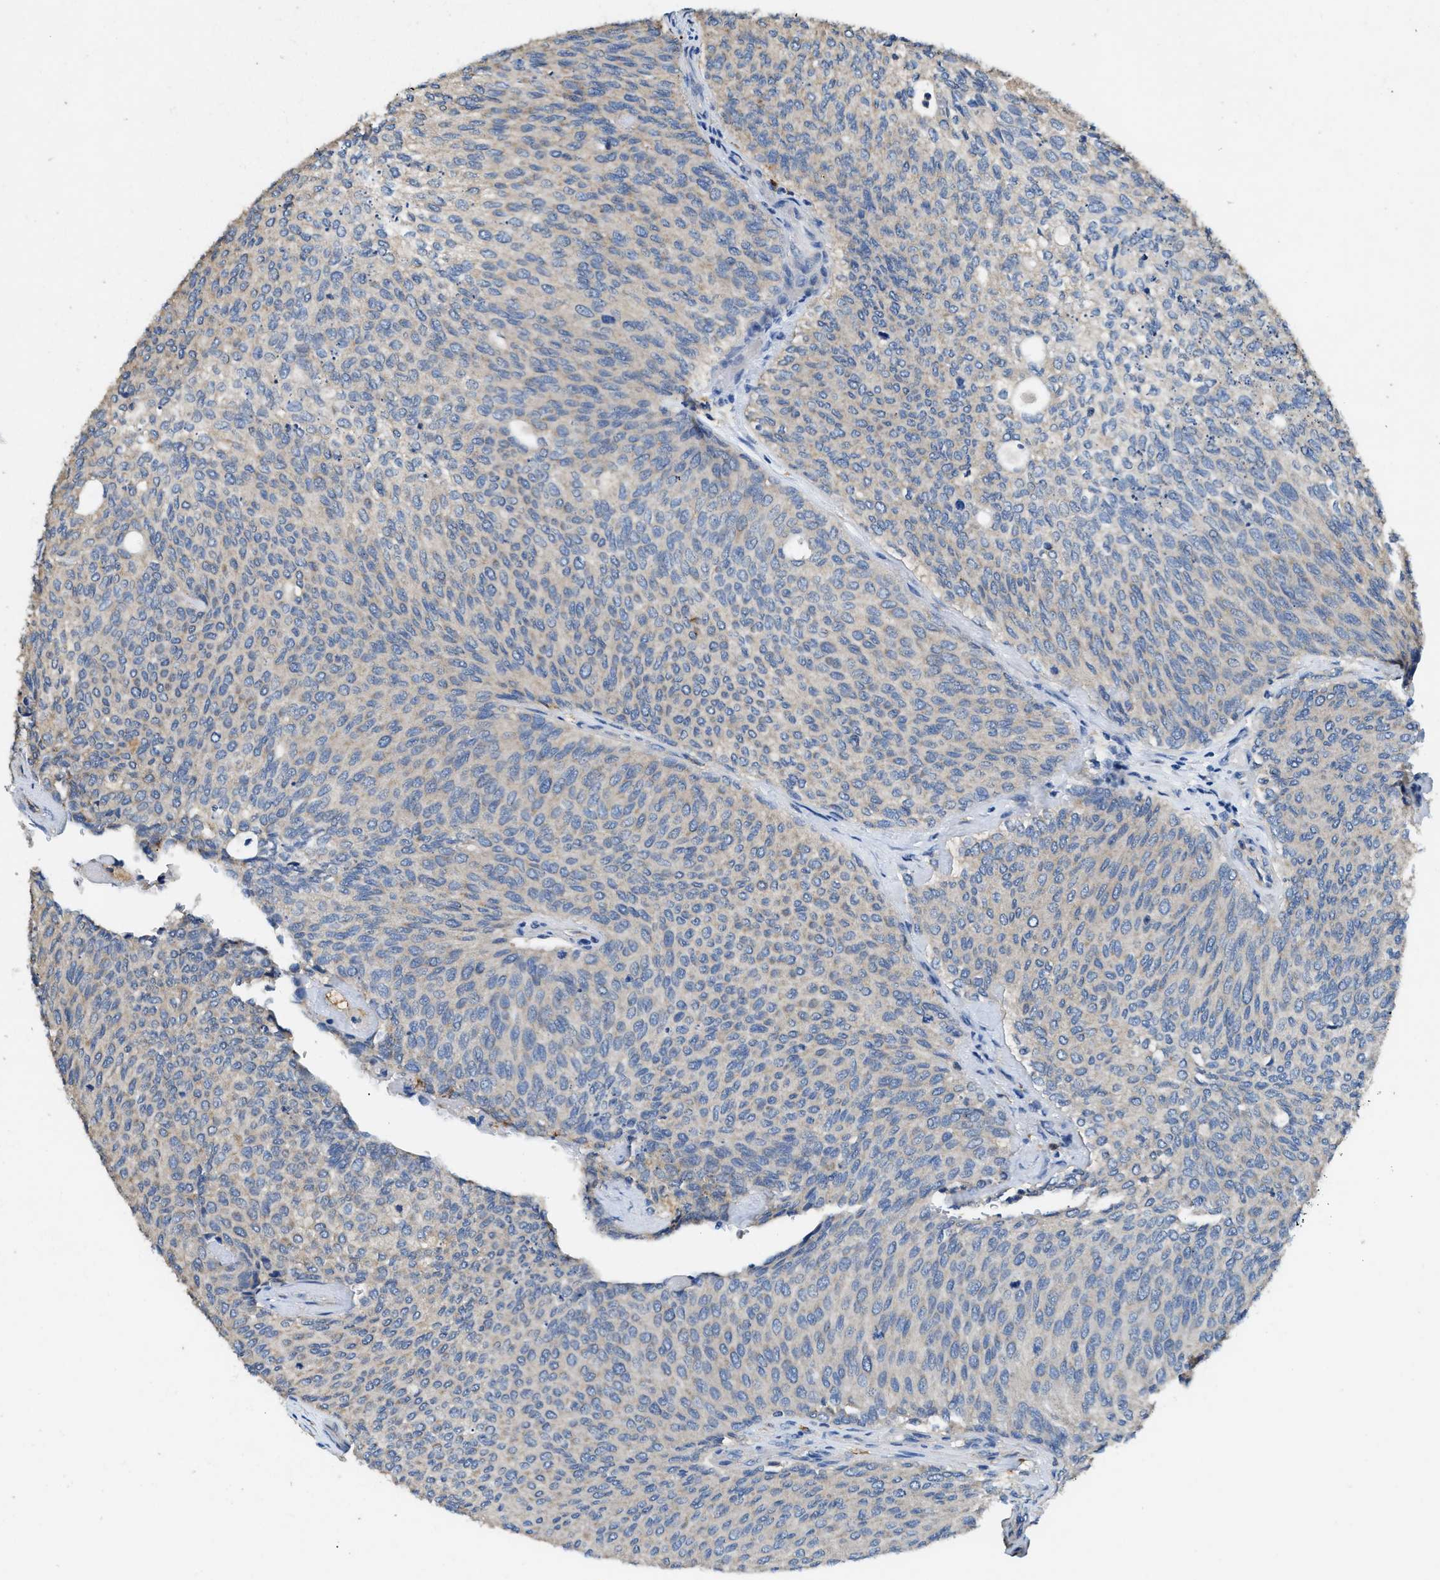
{"staining": {"intensity": "weak", "quantity": "<25%", "location": "cytoplasmic/membranous"}, "tissue": "urothelial cancer", "cell_type": "Tumor cells", "image_type": "cancer", "snomed": [{"axis": "morphology", "description": "Urothelial carcinoma, Low grade"}, {"axis": "topography", "description": "Urinary bladder"}], "caption": "This is an immunohistochemistry (IHC) image of urothelial cancer. There is no staining in tumor cells.", "gene": "CDK15", "patient": {"sex": "female", "age": 79}}